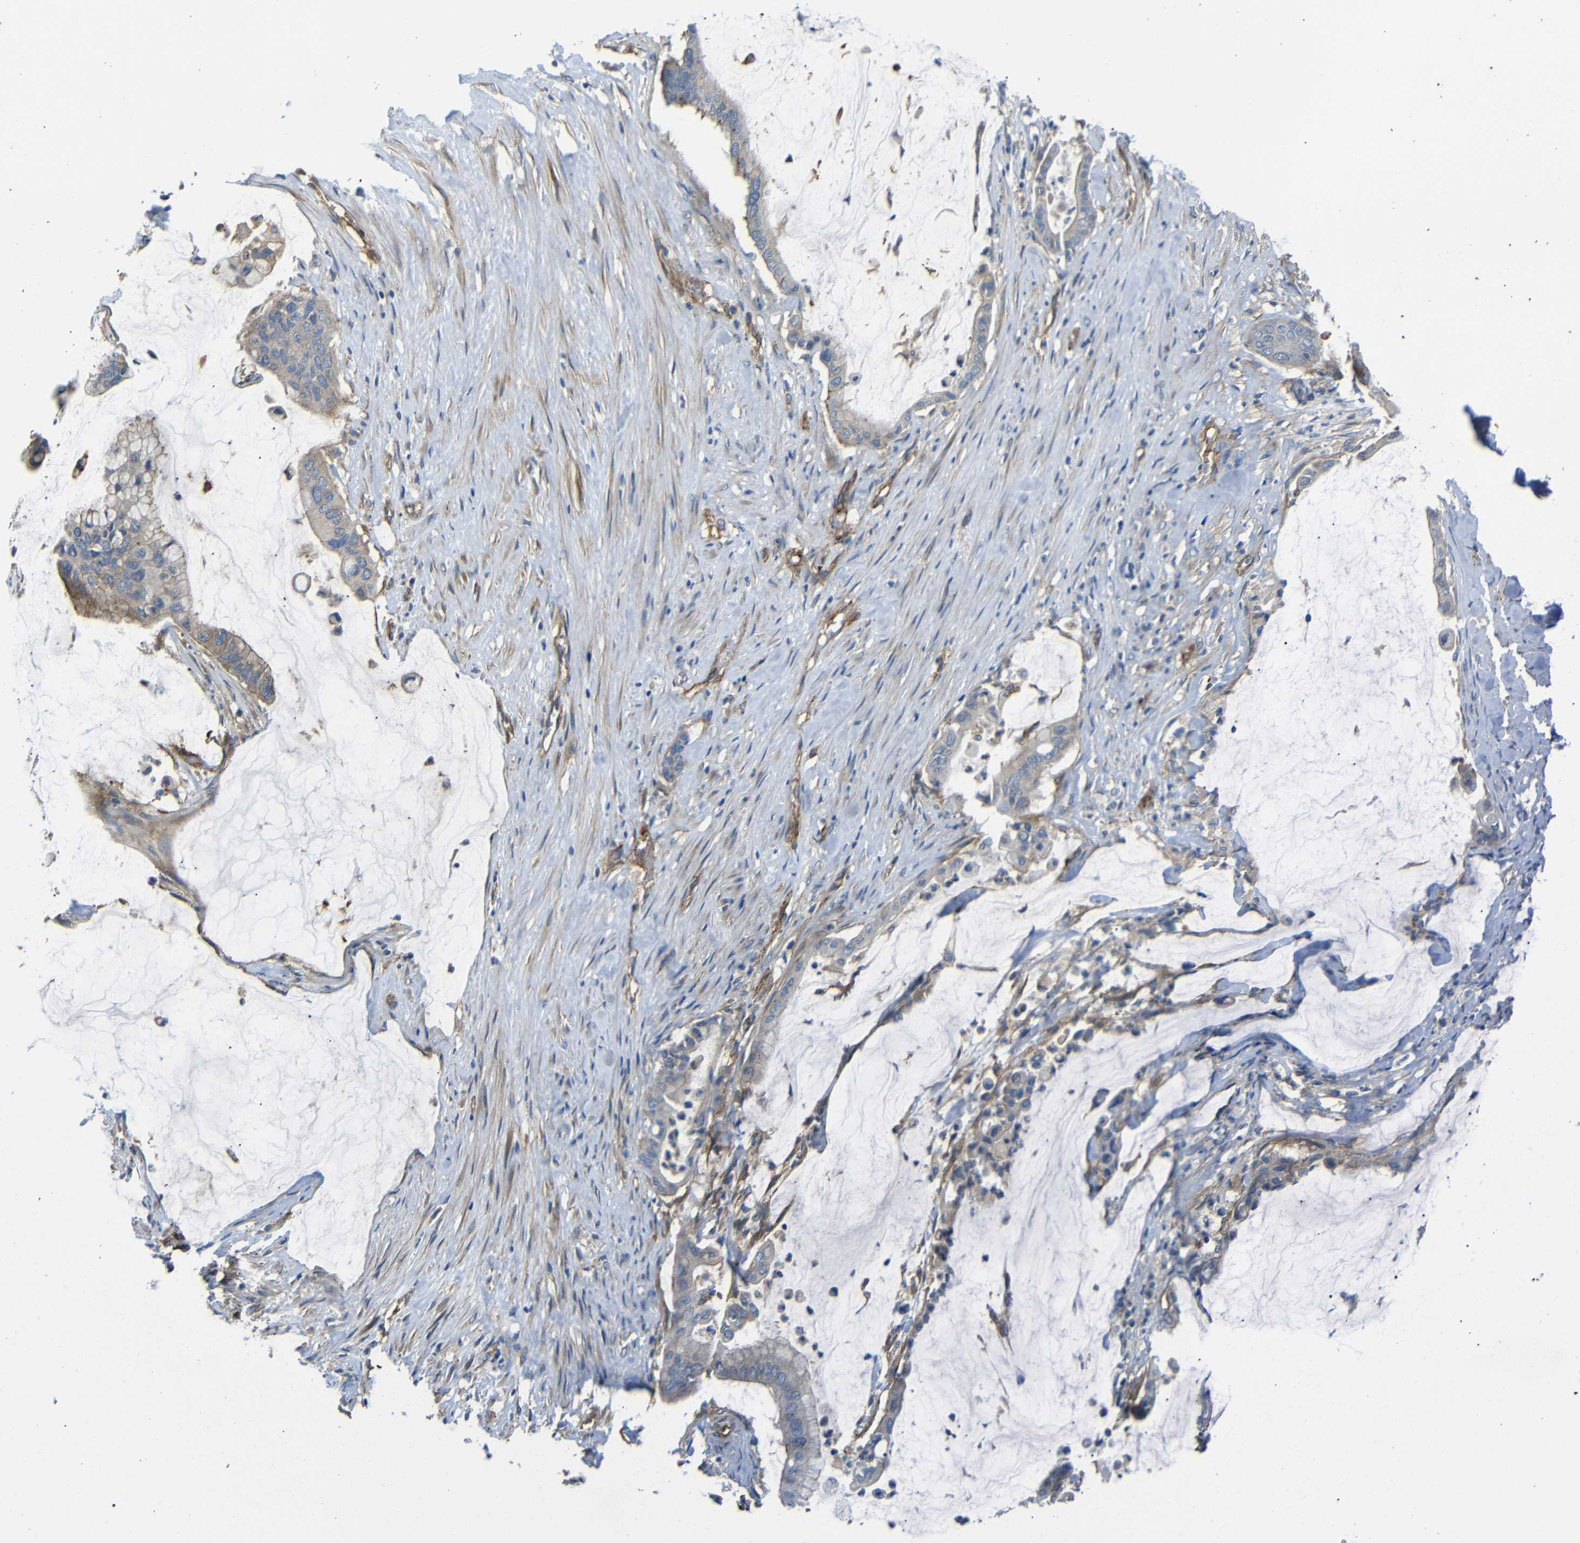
{"staining": {"intensity": "negative", "quantity": "none", "location": "none"}, "tissue": "pancreatic cancer", "cell_type": "Tumor cells", "image_type": "cancer", "snomed": [{"axis": "morphology", "description": "Adenocarcinoma, NOS"}, {"axis": "topography", "description": "Pancreas"}], "caption": "This is a micrograph of IHC staining of pancreatic adenocarcinoma, which shows no staining in tumor cells. (Stains: DAB (3,3'-diaminobenzidine) immunohistochemistry with hematoxylin counter stain, Microscopy: brightfield microscopy at high magnification).", "gene": "MYO1B", "patient": {"sex": "male", "age": 41}}